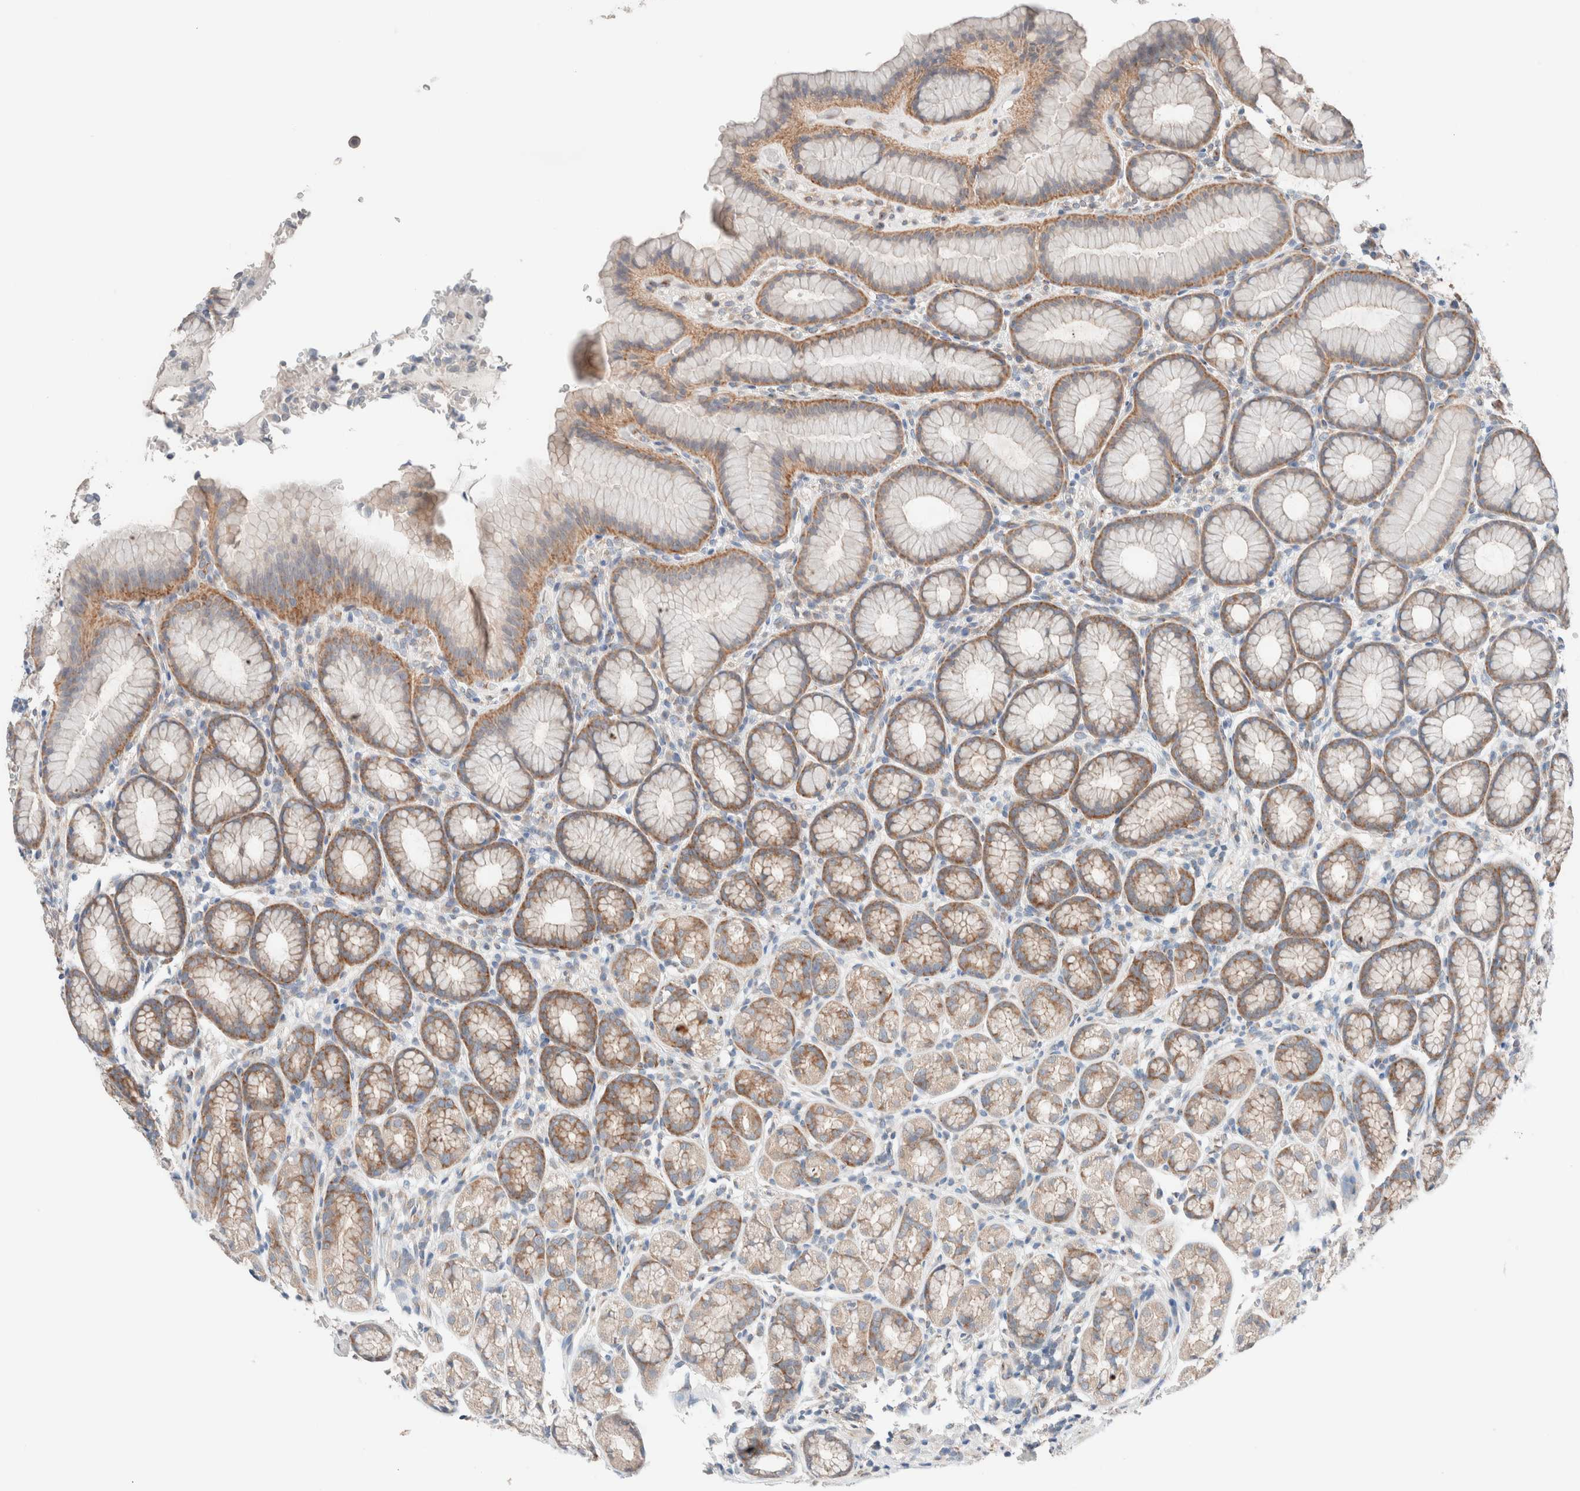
{"staining": {"intensity": "moderate", "quantity": "25%-75%", "location": "cytoplasmic/membranous"}, "tissue": "stomach", "cell_type": "Glandular cells", "image_type": "normal", "snomed": [{"axis": "morphology", "description": "Normal tissue, NOS"}, {"axis": "topography", "description": "Stomach"}], "caption": "Immunohistochemistry (DAB) staining of normal human stomach demonstrates moderate cytoplasmic/membranous protein expression in approximately 25%-75% of glandular cells.", "gene": "CASC3", "patient": {"sex": "male", "age": 42}}